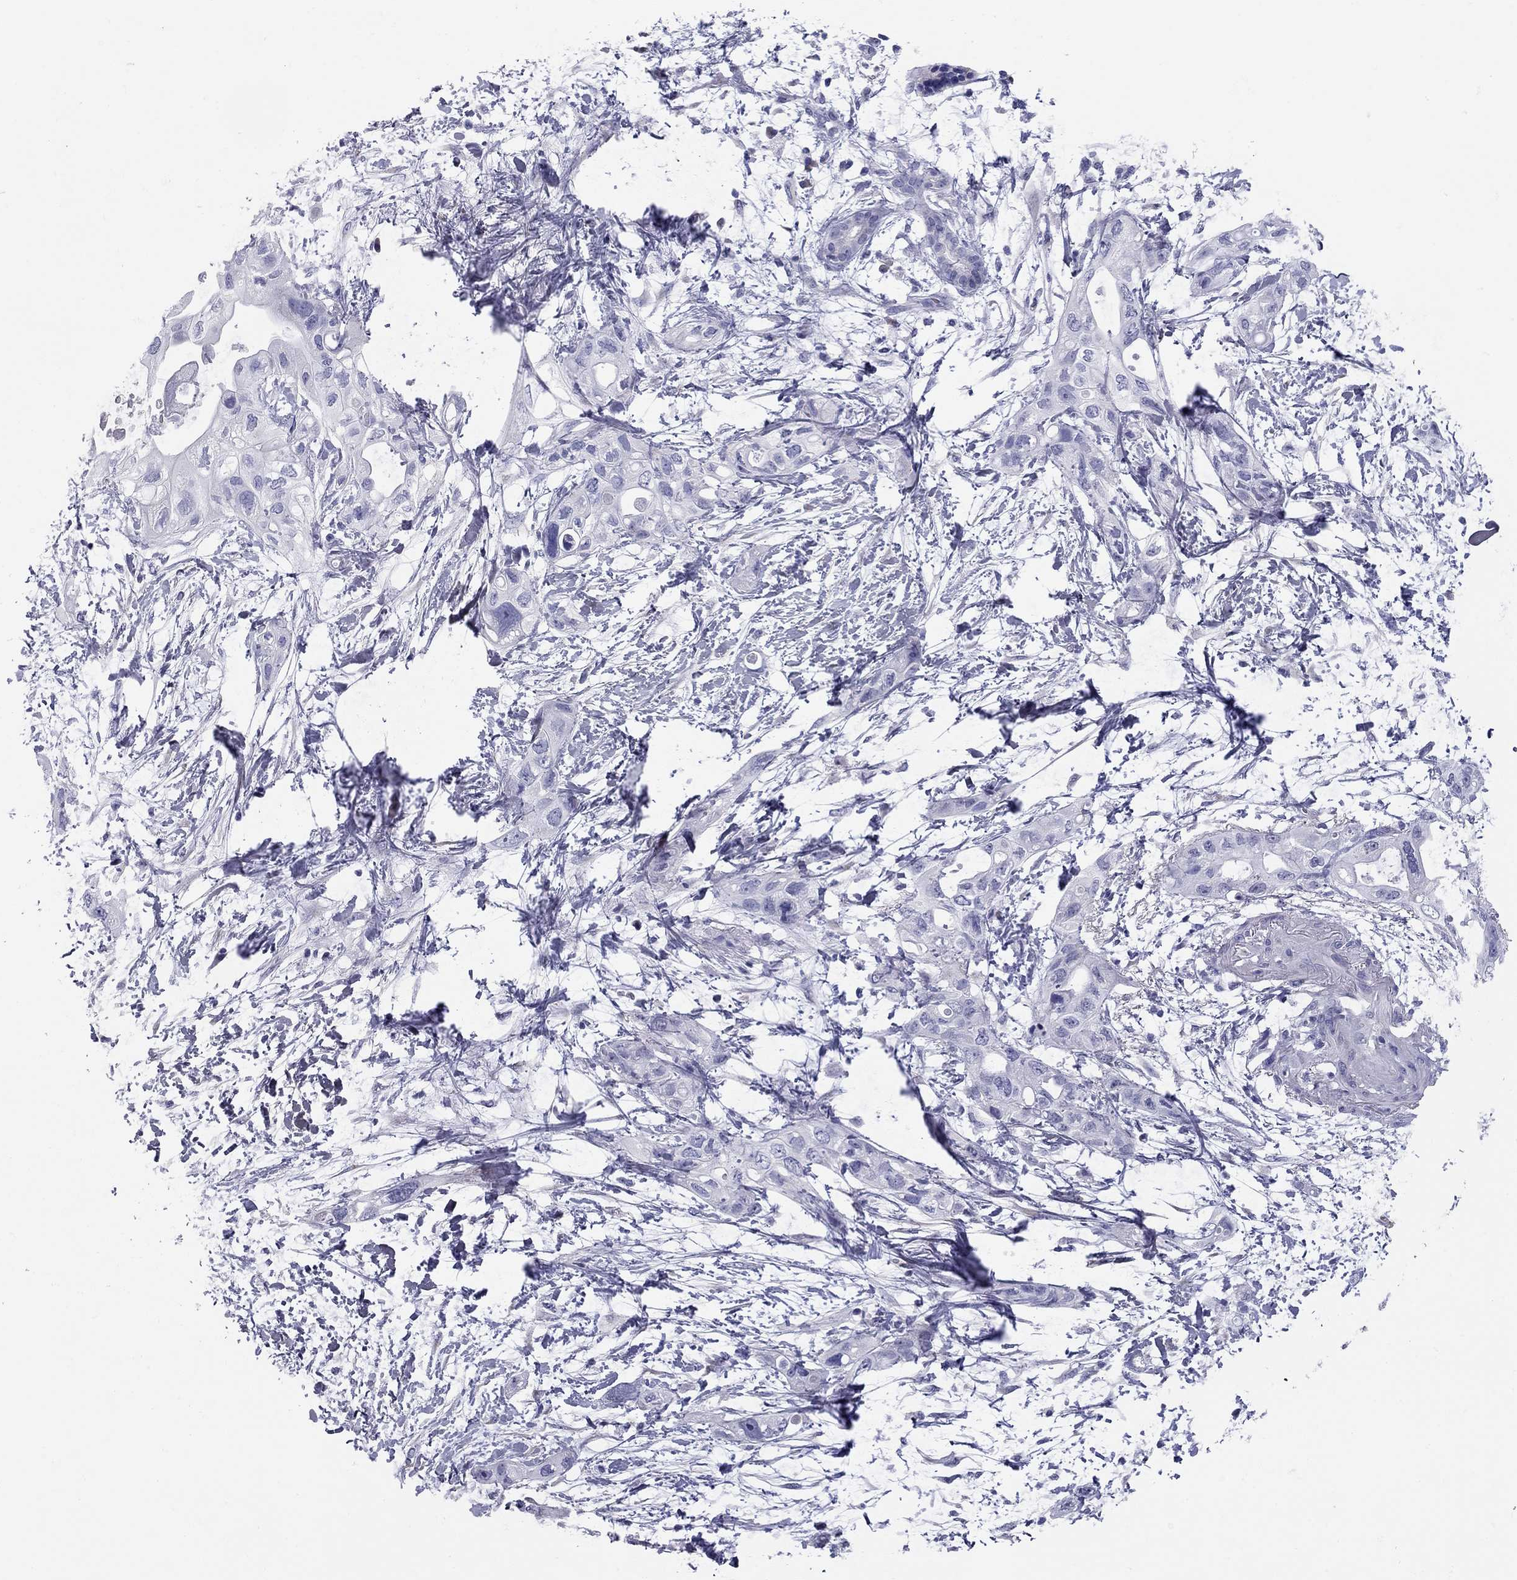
{"staining": {"intensity": "negative", "quantity": "none", "location": "none"}, "tissue": "pancreatic cancer", "cell_type": "Tumor cells", "image_type": "cancer", "snomed": [{"axis": "morphology", "description": "Adenocarcinoma, NOS"}, {"axis": "topography", "description": "Pancreas"}], "caption": "Immunohistochemical staining of adenocarcinoma (pancreatic) displays no significant staining in tumor cells.", "gene": "C8orf88", "patient": {"sex": "female", "age": 72}}